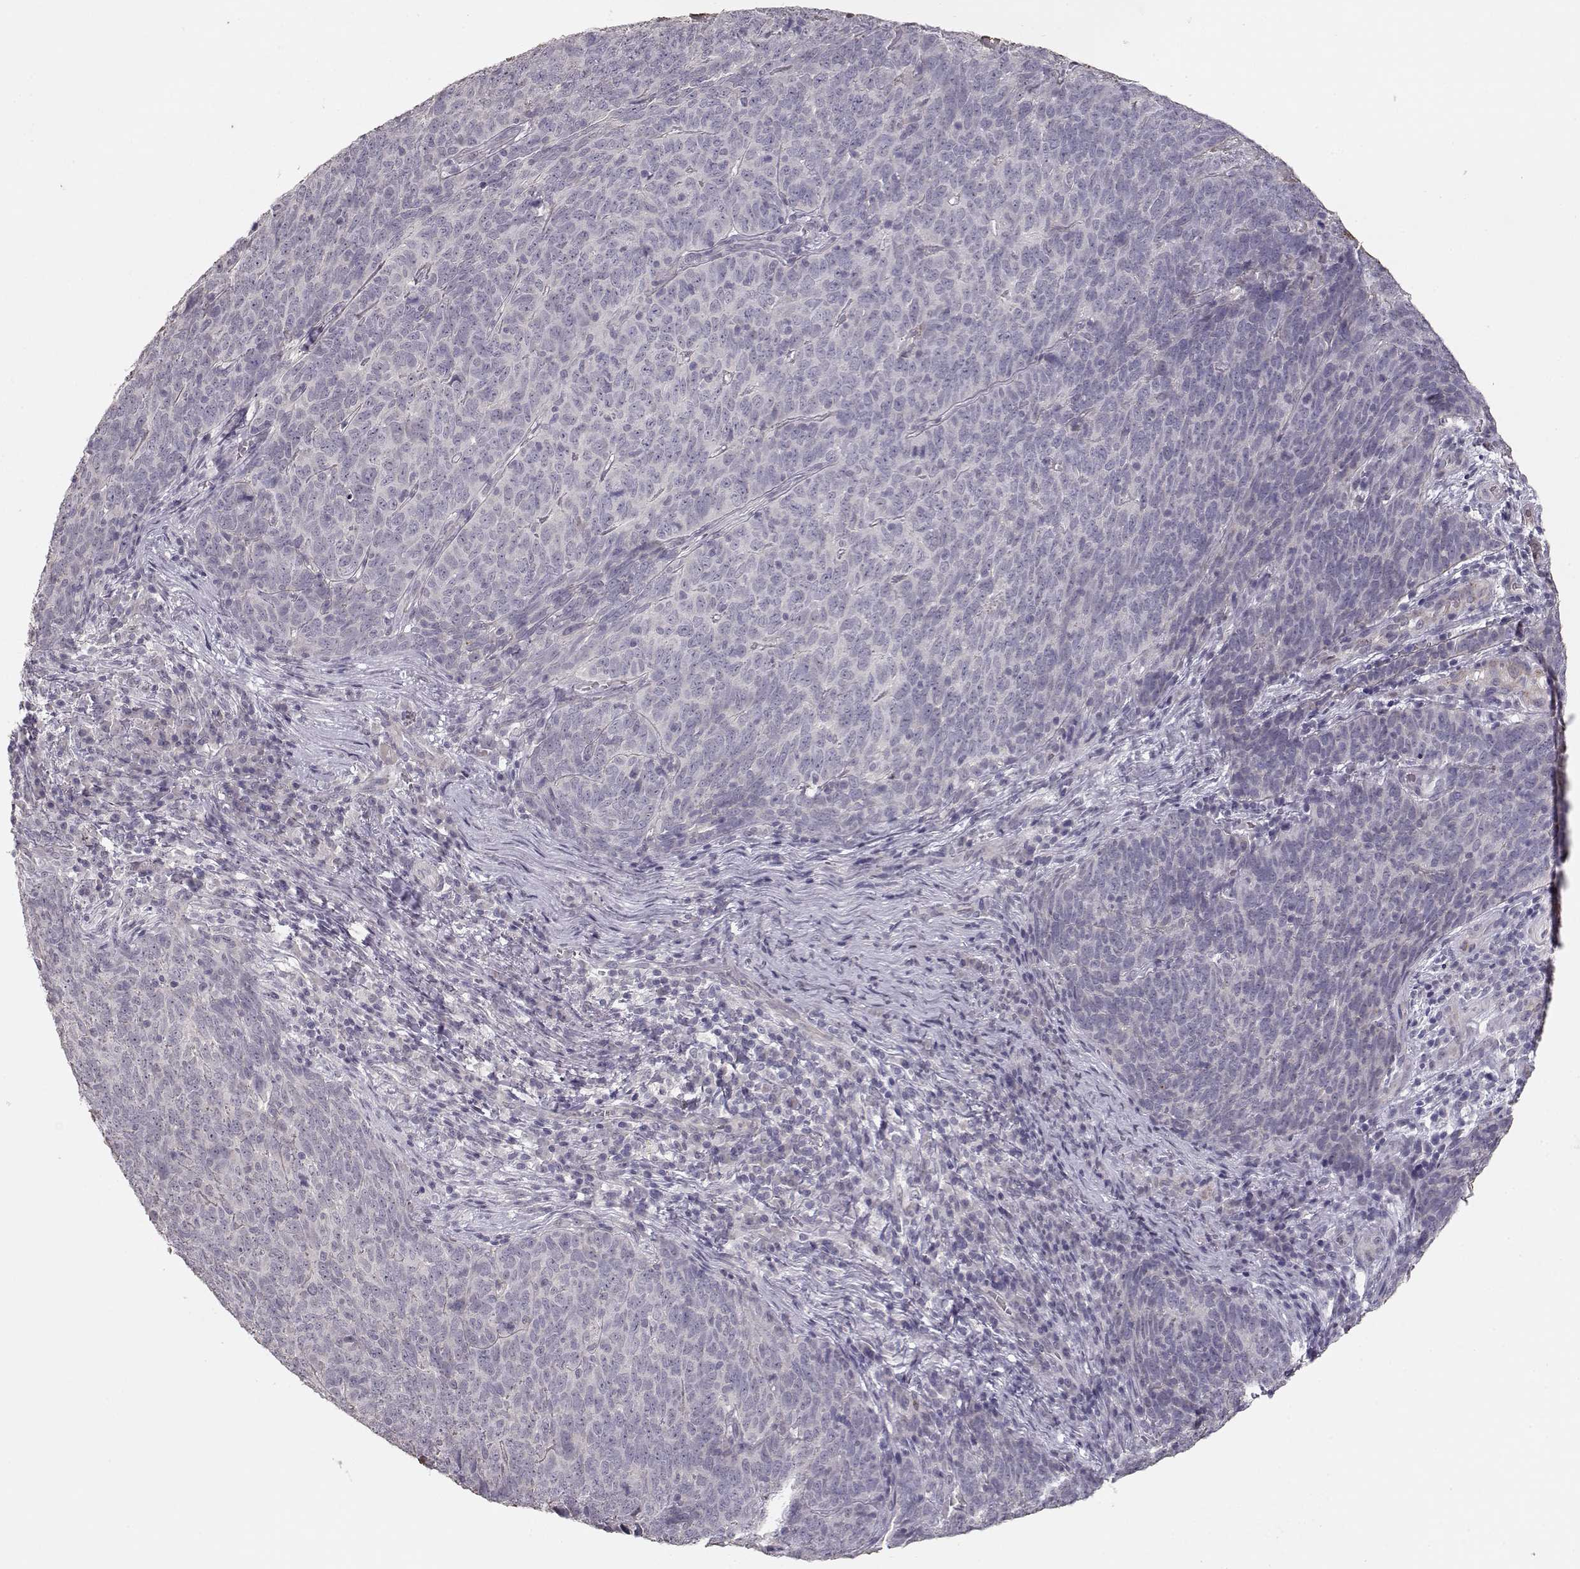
{"staining": {"intensity": "negative", "quantity": "none", "location": "none"}, "tissue": "skin cancer", "cell_type": "Tumor cells", "image_type": "cancer", "snomed": [{"axis": "morphology", "description": "Squamous cell carcinoma, NOS"}, {"axis": "topography", "description": "Skin"}, {"axis": "topography", "description": "Anal"}], "caption": "Skin squamous cell carcinoma was stained to show a protein in brown. There is no significant positivity in tumor cells.", "gene": "LAMA5", "patient": {"sex": "female", "age": 51}}